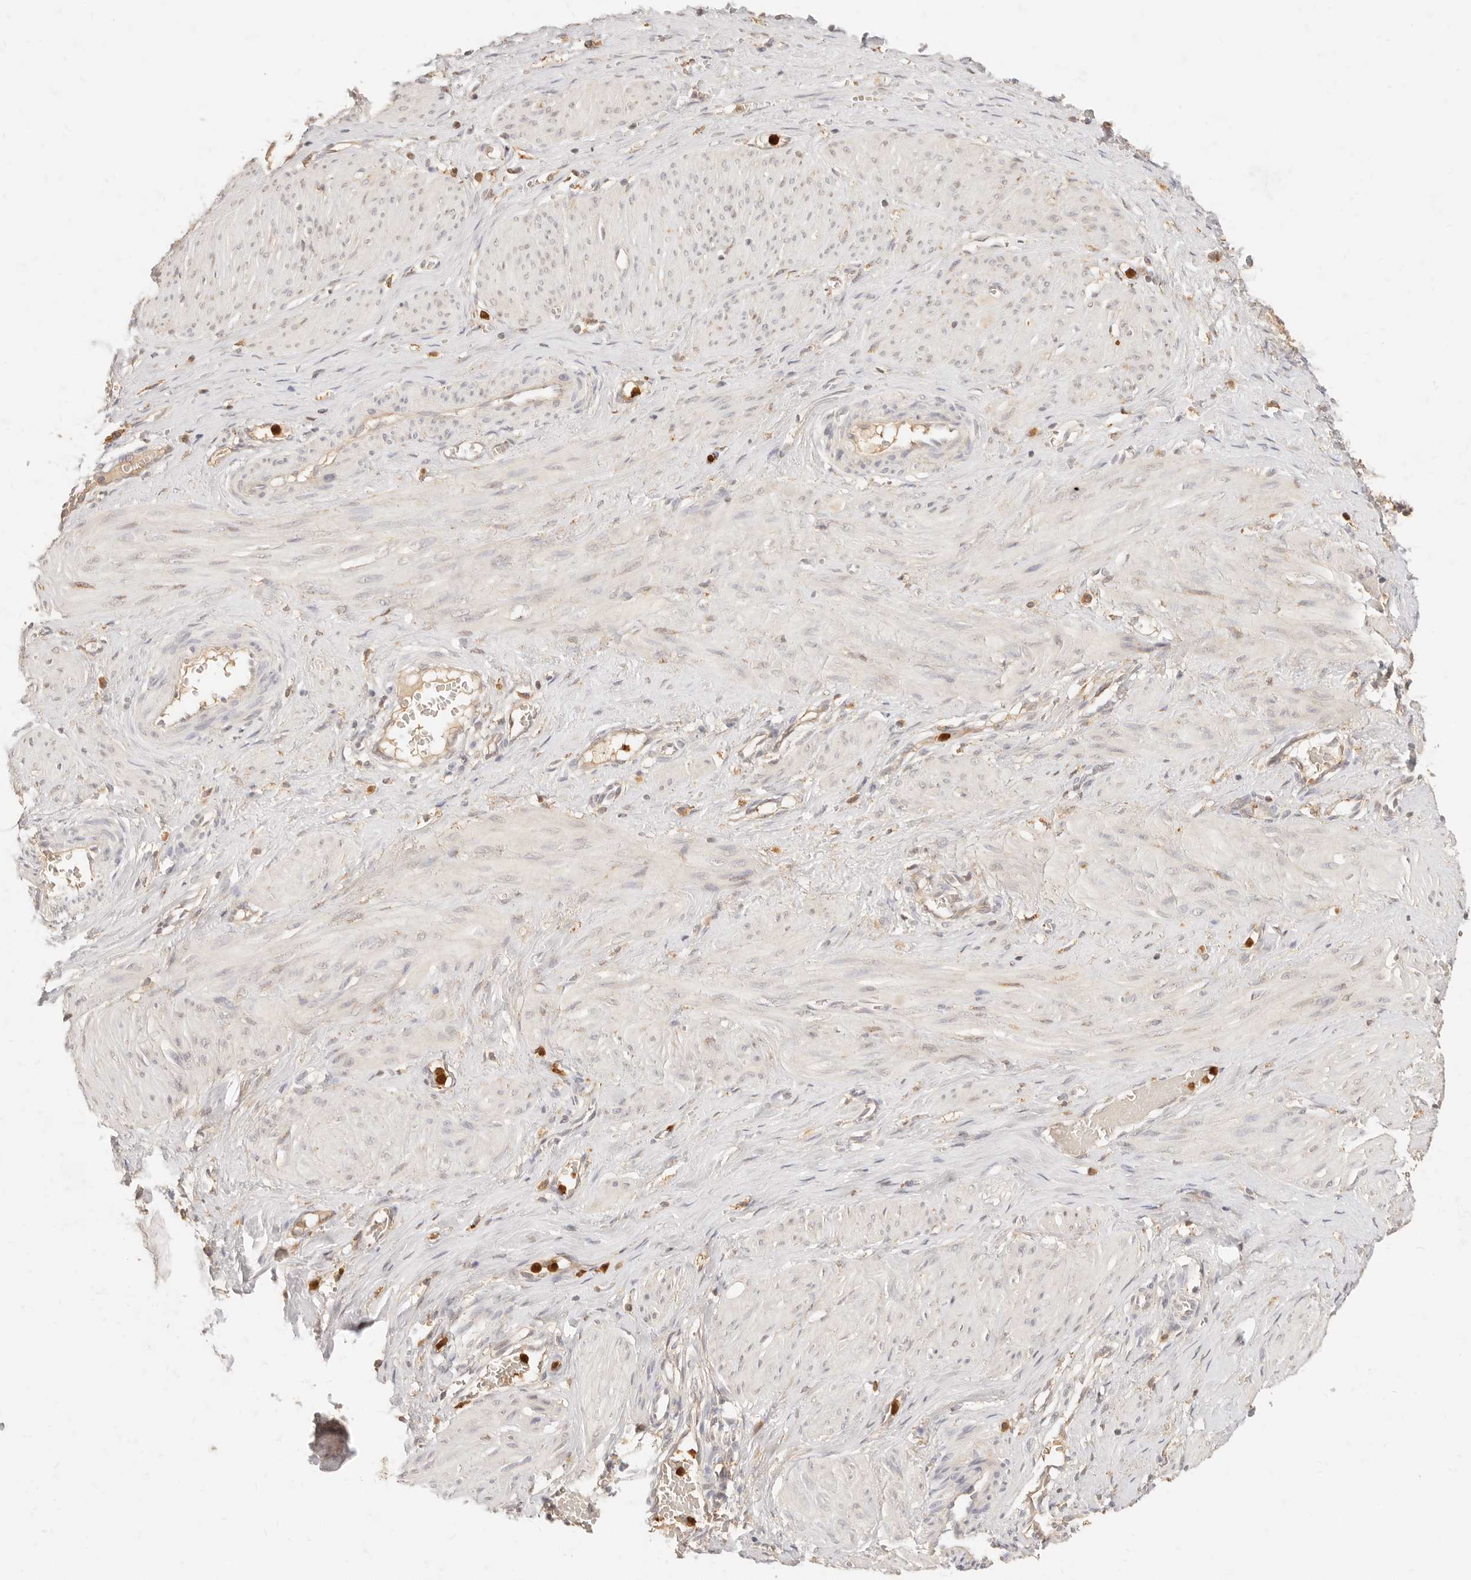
{"staining": {"intensity": "negative", "quantity": "none", "location": "none"}, "tissue": "smooth muscle", "cell_type": "Smooth muscle cells", "image_type": "normal", "snomed": [{"axis": "morphology", "description": "Normal tissue, NOS"}, {"axis": "topography", "description": "Endometrium"}], "caption": "Smooth muscle cells are negative for brown protein staining in normal smooth muscle. (Brightfield microscopy of DAB IHC at high magnification).", "gene": "TMTC2", "patient": {"sex": "female", "age": 33}}